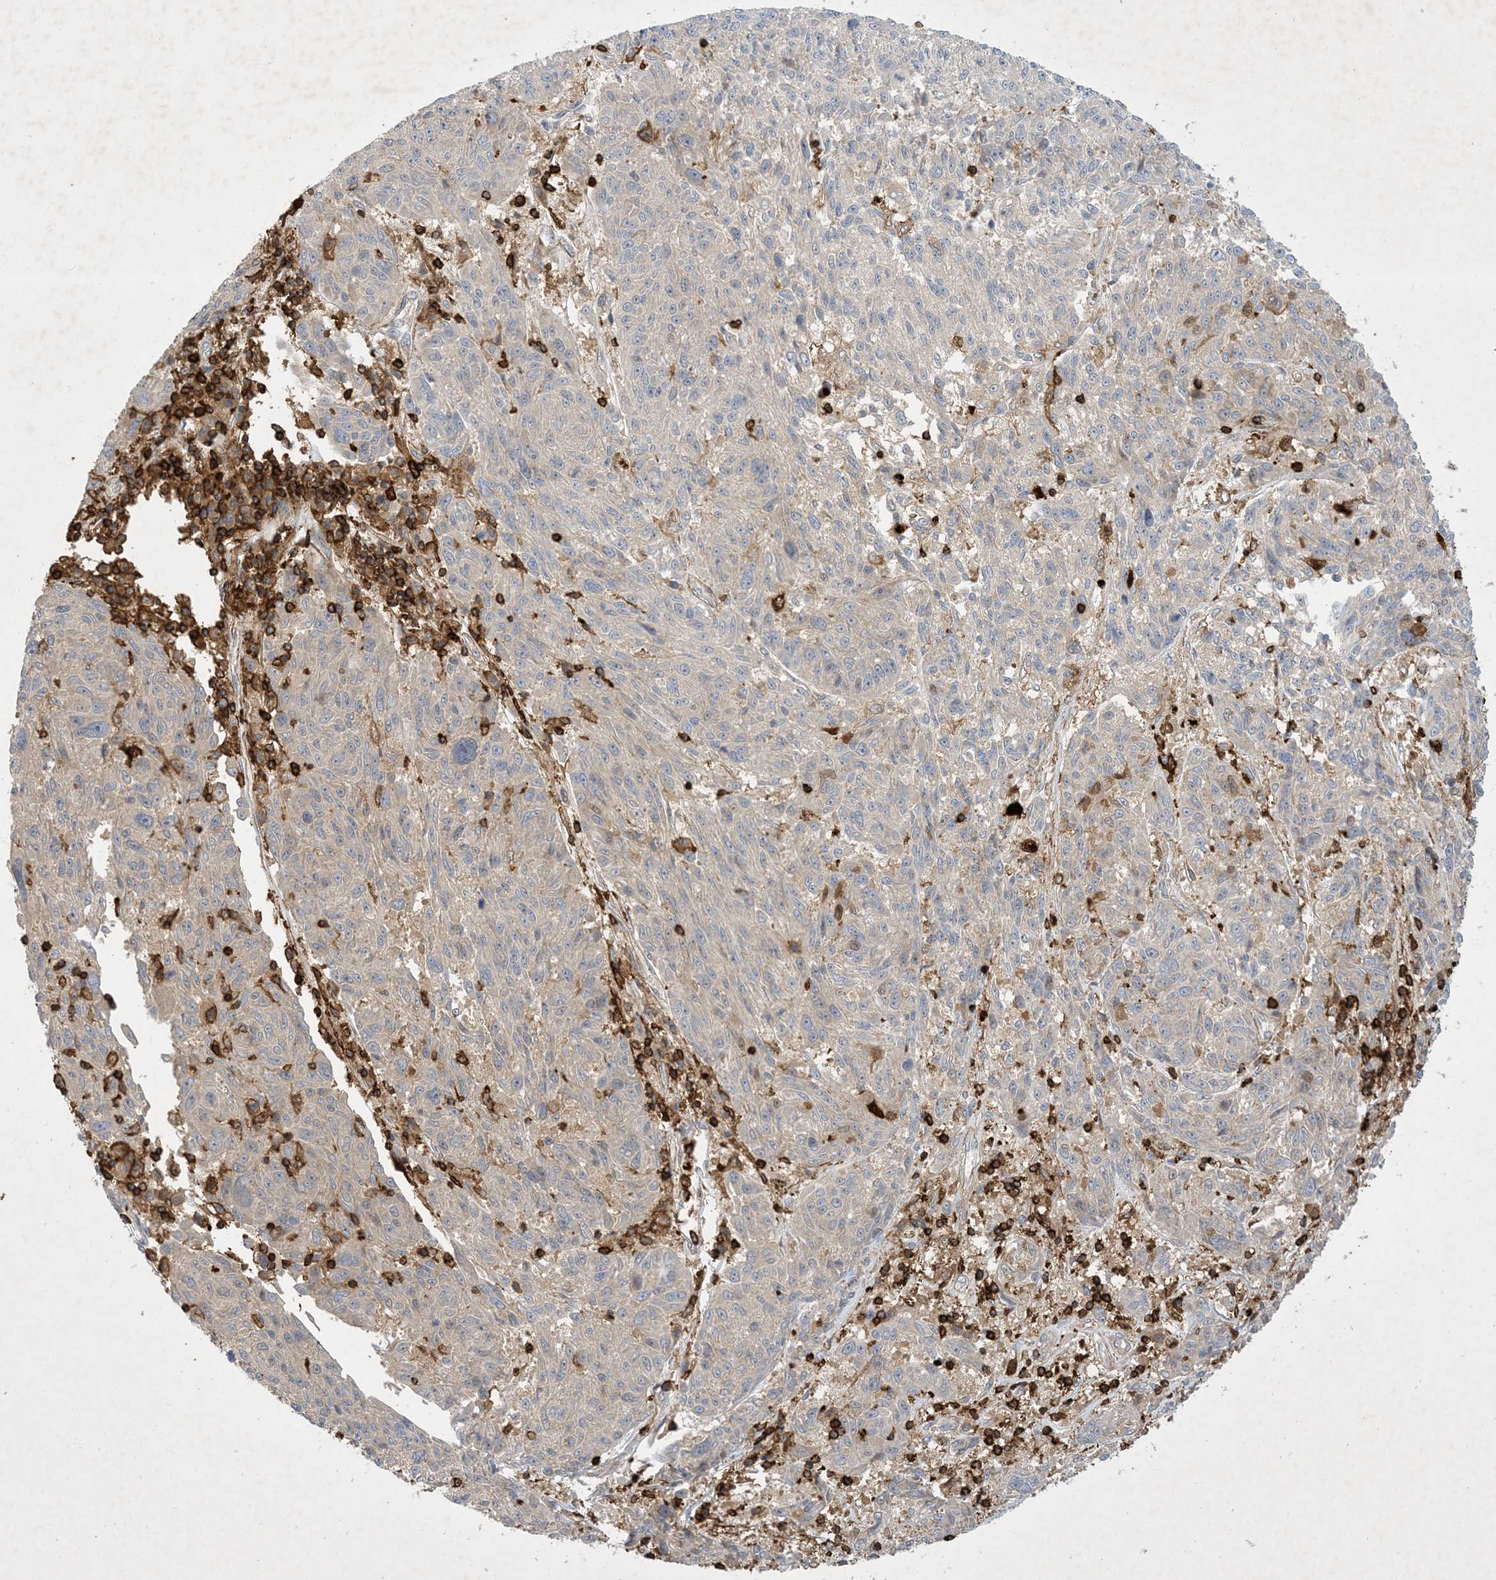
{"staining": {"intensity": "weak", "quantity": "<25%", "location": "cytoplasmic/membranous"}, "tissue": "melanoma", "cell_type": "Tumor cells", "image_type": "cancer", "snomed": [{"axis": "morphology", "description": "Malignant melanoma, NOS"}, {"axis": "topography", "description": "Skin"}], "caption": "A high-resolution image shows immunohistochemistry staining of malignant melanoma, which displays no significant positivity in tumor cells.", "gene": "AK9", "patient": {"sex": "male", "age": 53}}